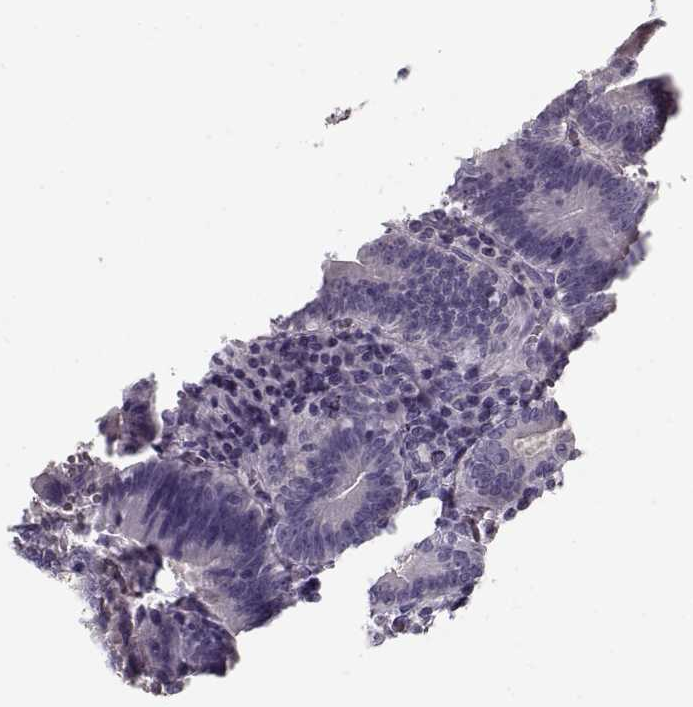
{"staining": {"intensity": "negative", "quantity": "none", "location": "none"}, "tissue": "duodenum", "cell_type": "Glandular cells", "image_type": "normal", "snomed": [{"axis": "morphology", "description": "Normal tissue, NOS"}, {"axis": "topography", "description": "Duodenum"}], "caption": "The micrograph shows no staining of glandular cells in unremarkable duodenum.", "gene": "CCDC136", "patient": {"sex": "female", "age": 62}}